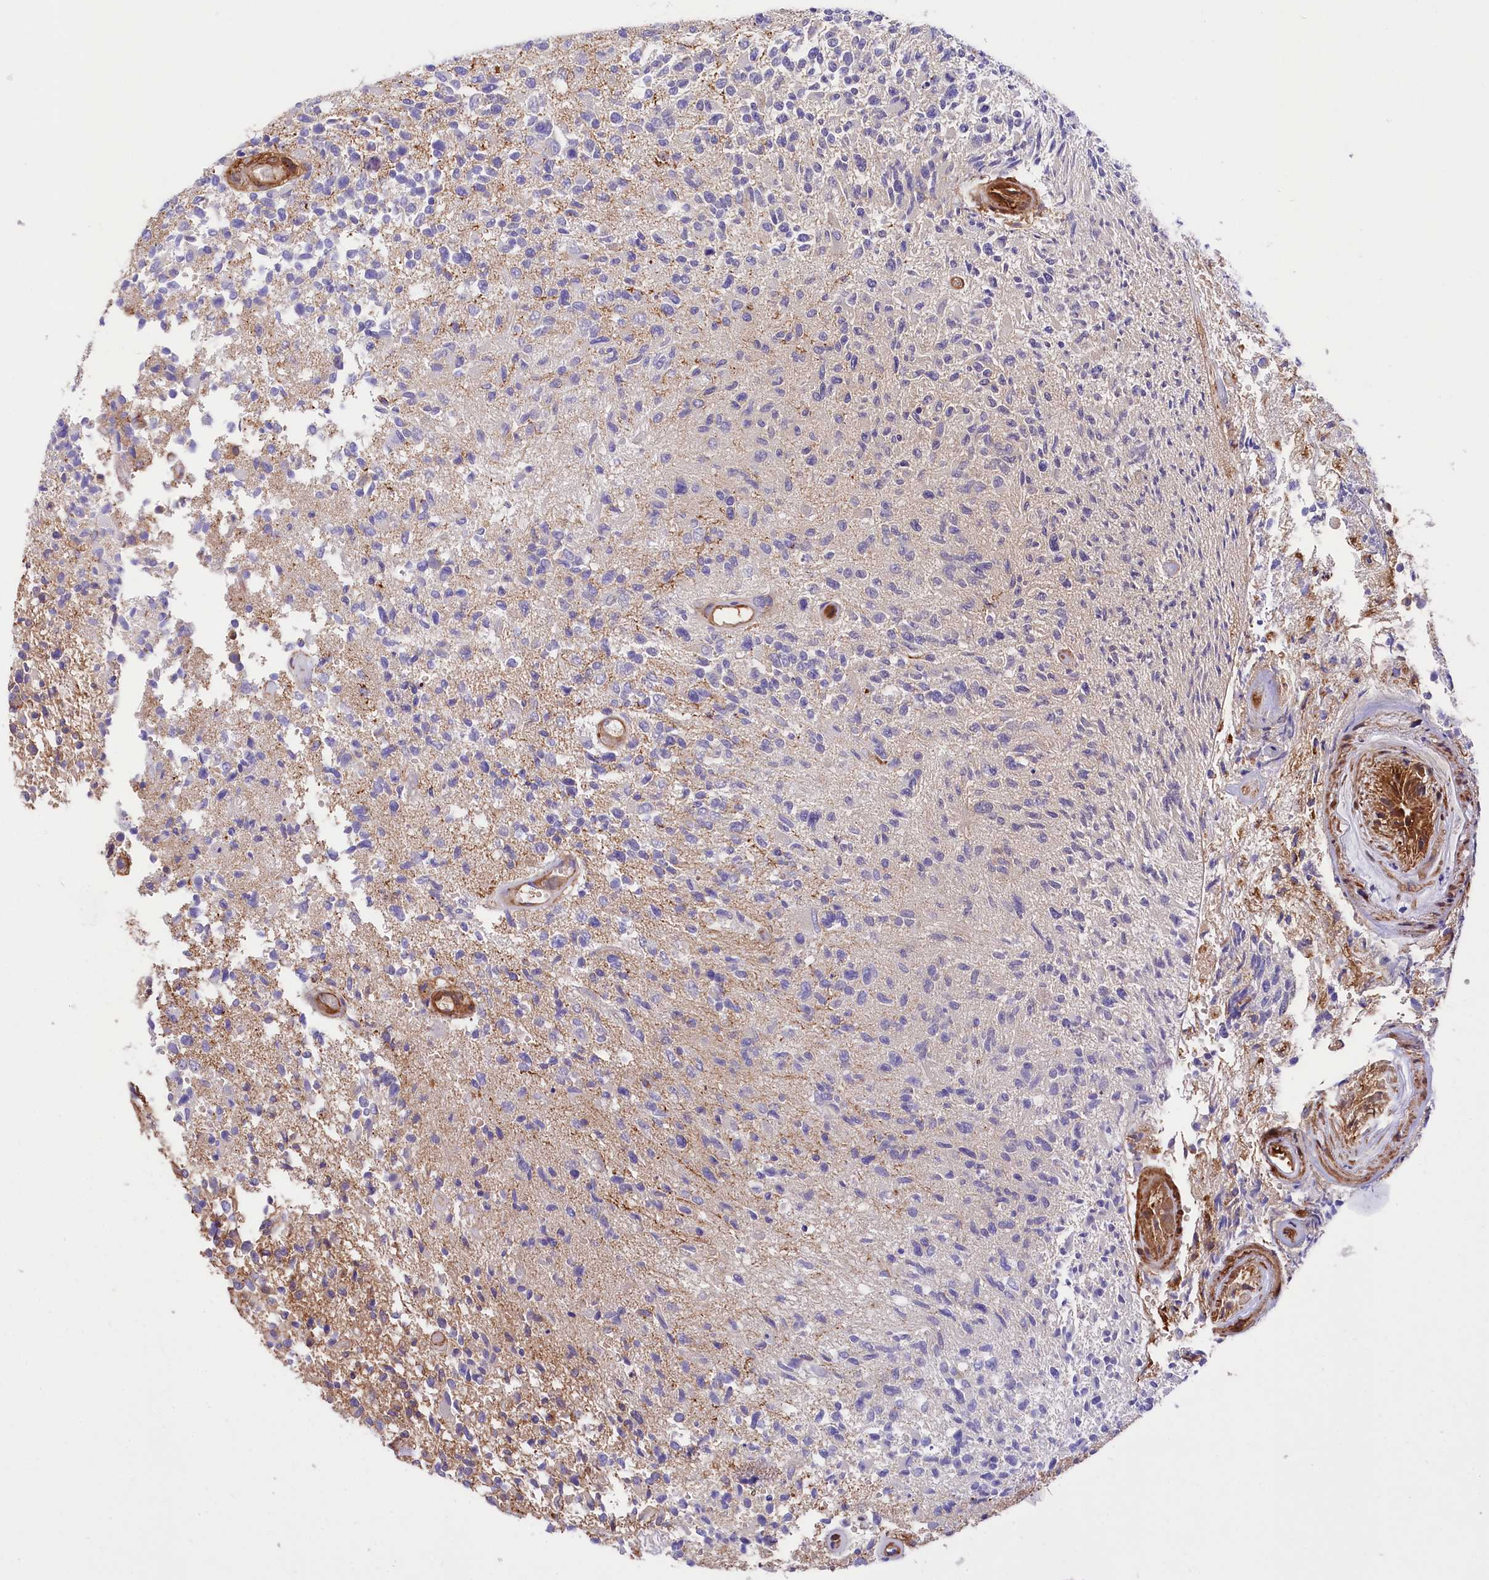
{"staining": {"intensity": "negative", "quantity": "none", "location": "none"}, "tissue": "glioma", "cell_type": "Tumor cells", "image_type": "cancer", "snomed": [{"axis": "morphology", "description": "Glioma, malignant, High grade"}, {"axis": "morphology", "description": "Glioblastoma, NOS"}, {"axis": "topography", "description": "Brain"}], "caption": "Tumor cells are negative for protein expression in human glioma.", "gene": "TNKS1BP1", "patient": {"sex": "male", "age": 60}}